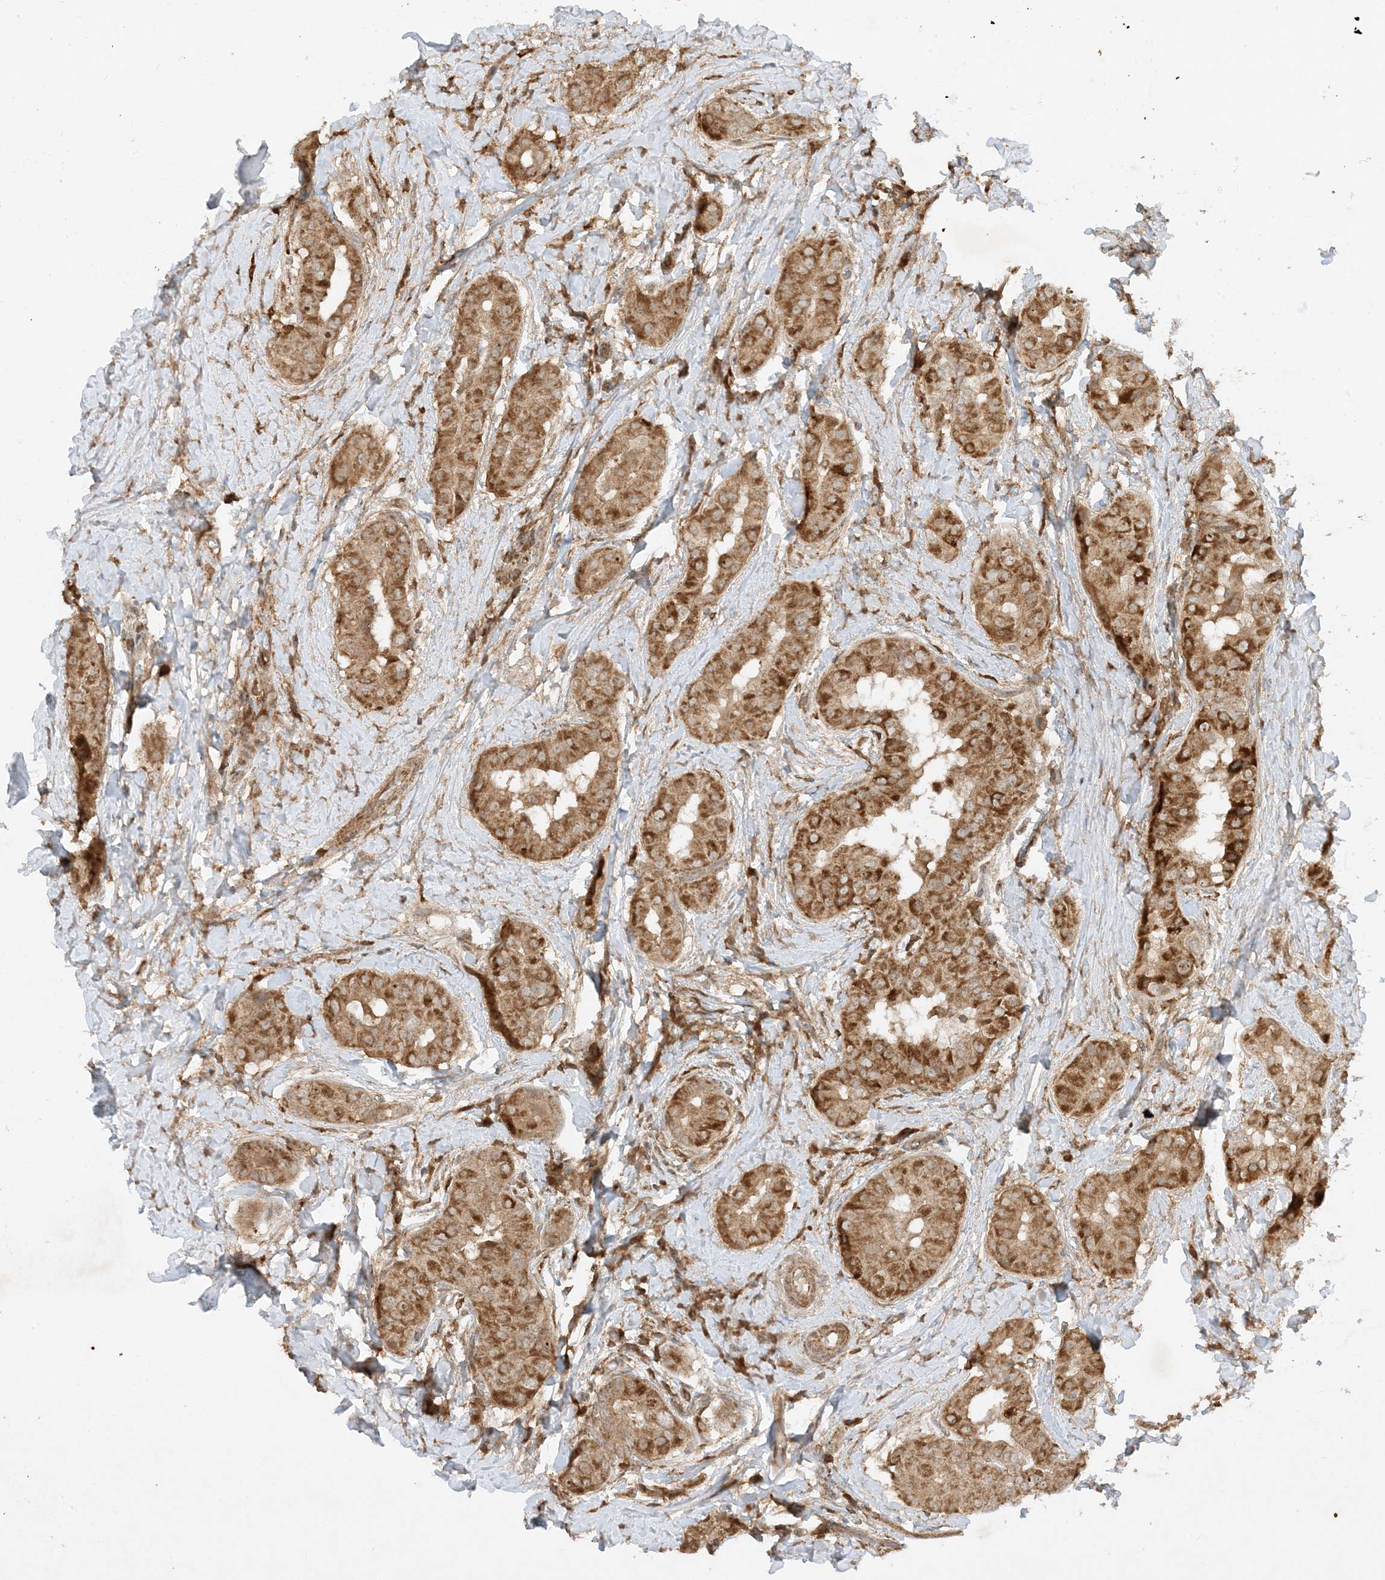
{"staining": {"intensity": "strong", "quantity": ">75%", "location": "cytoplasmic/membranous"}, "tissue": "thyroid cancer", "cell_type": "Tumor cells", "image_type": "cancer", "snomed": [{"axis": "morphology", "description": "Papillary adenocarcinoma, NOS"}, {"axis": "topography", "description": "Thyroid gland"}], "caption": "The immunohistochemical stain labels strong cytoplasmic/membranous staining in tumor cells of thyroid papillary adenocarcinoma tissue.", "gene": "XRN1", "patient": {"sex": "male", "age": 33}}